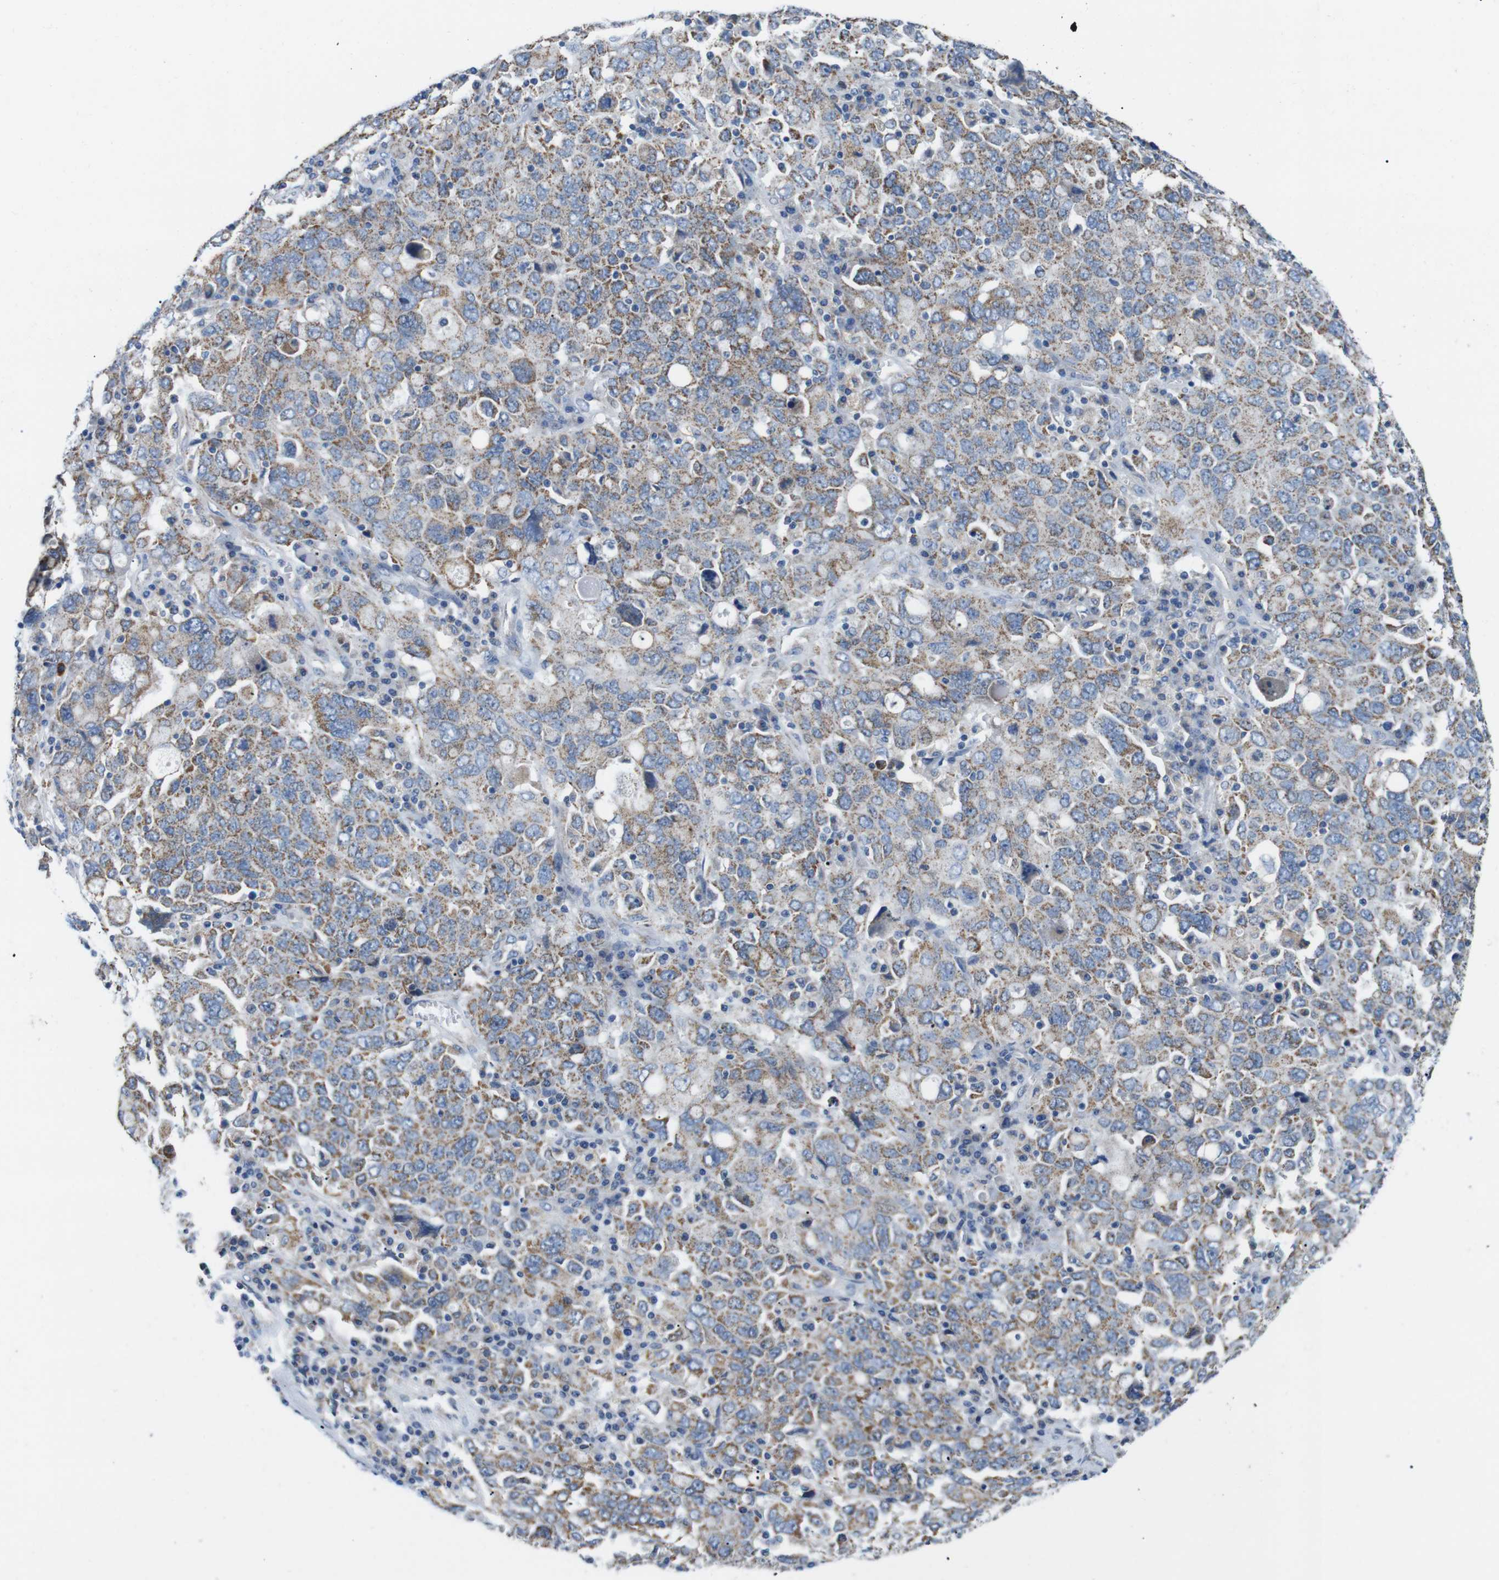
{"staining": {"intensity": "moderate", "quantity": ">75%", "location": "cytoplasmic/membranous"}, "tissue": "ovarian cancer", "cell_type": "Tumor cells", "image_type": "cancer", "snomed": [{"axis": "morphology", "description": "Carcinoma, endometroid"}, {"axis": "topography", "description": "Ovary"}], "caption": "DAB (3,3'-diaminobenzidine) immunohistochemical staining of endometroid carcinoma (ovarian) displays moderate cytoplasmic/membranous protein staining in approximately >75% of tumor cells.", "gene": "F2RL1", "patient": {"sex": "female", "age": 62}}